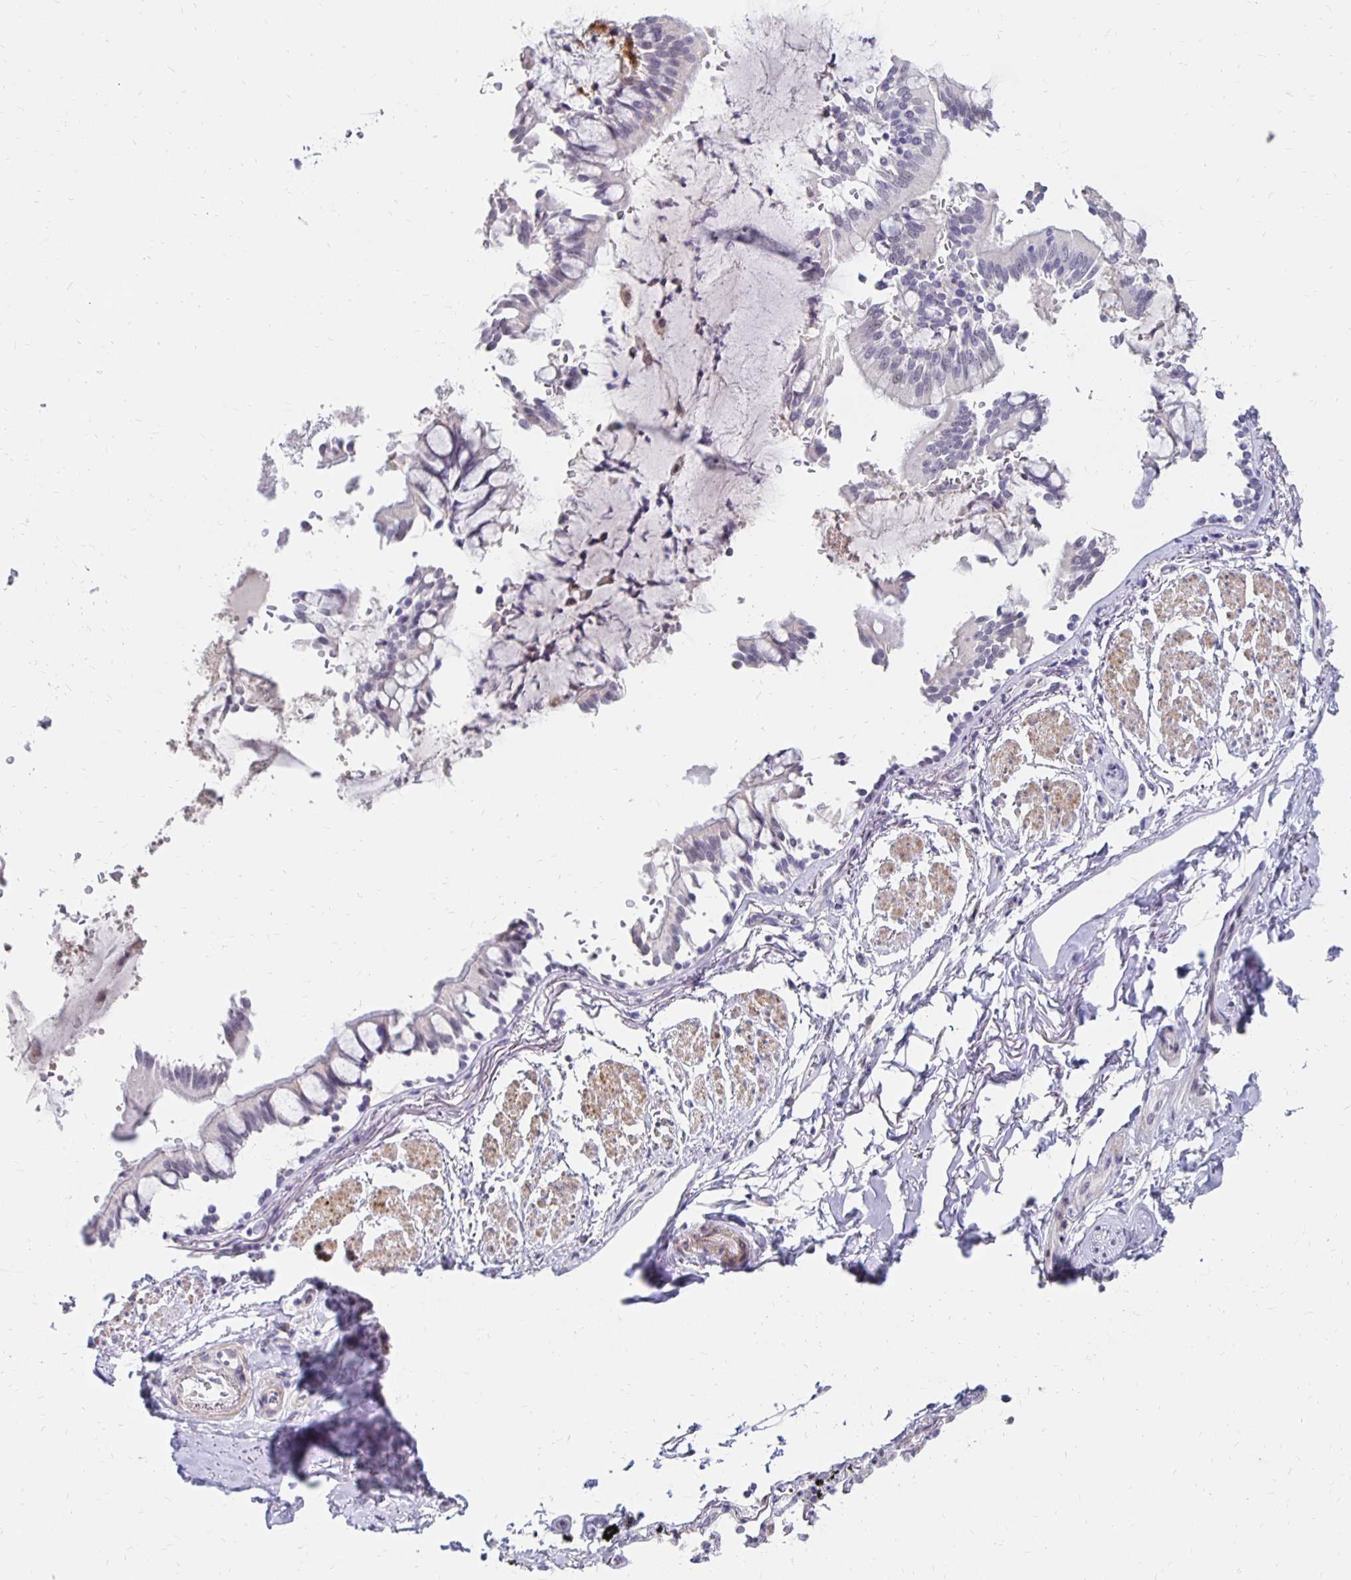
{"staining": {"intensity": "weak", "quantity": "<25%", "location": "cytoplasmic/membranous"}, "tissue": "bronchus", "cell_type": "Respiratory epithelial cells", "image_type": "normal", "snomed": [{"axis": "morphology", "description": "Normal tissue, NOS"}, {"axis": "topography", "description": "Bronchus"}], "caption": "This is an IHC histopathology image of normal human bronchus. There is no expression in respiratory epithelial cells.", "gene": "ATOSB", "patient": {"sex": "male", "age": 70}}